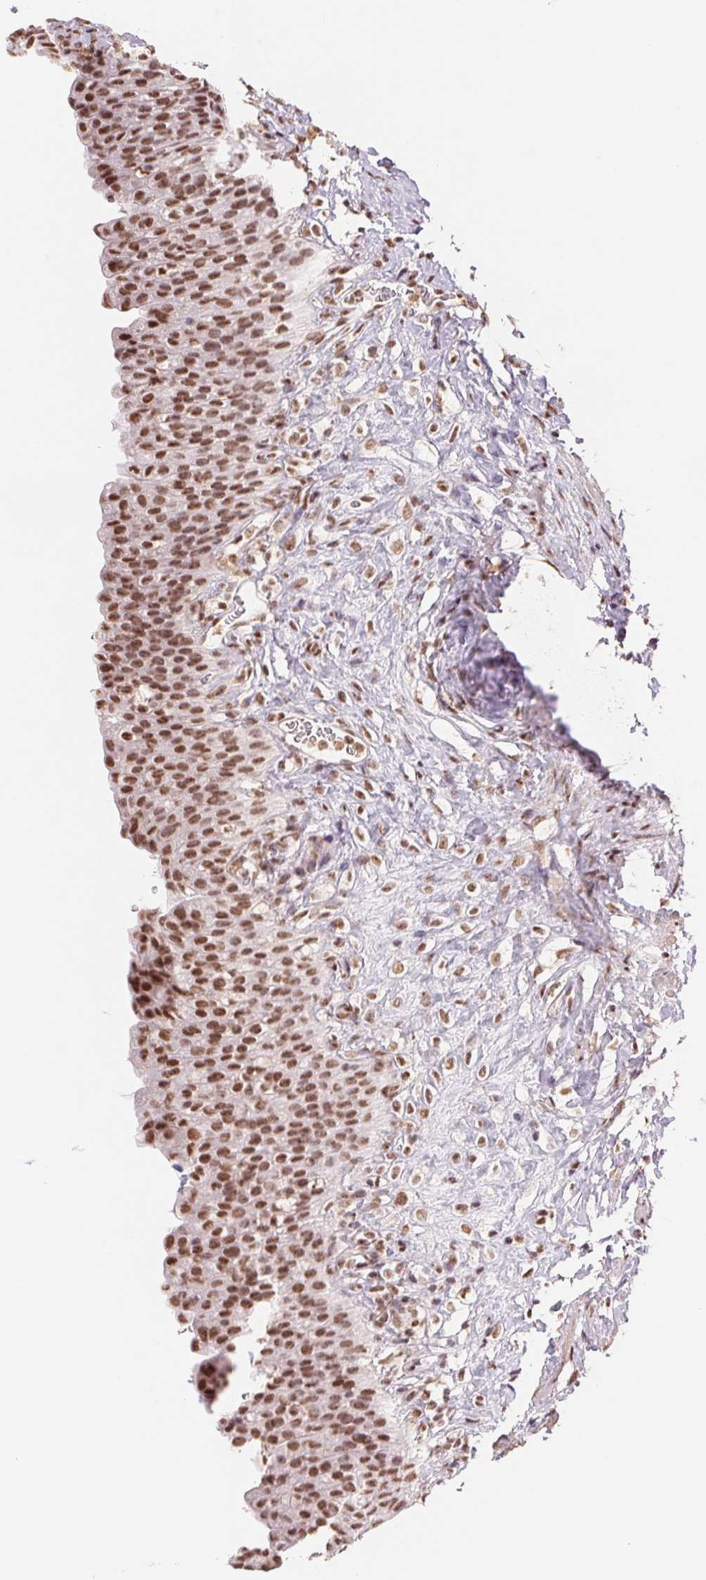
{"staining": {"intensity": "strong", "quantity": ">75%", "location": "nuclear"}, "tissue": "urinary bladder", "cell_type": "Urothelial cells", "image_type": "normal", "snomed": [{"axis": "morphology", "description": "Normal tissue, NOS"}, {"axis": "topography", "description": "Urinary bladder"}, {"axis": "topography", "description": "Prostate"}], "caption": "An immunohistochemistry (IHC) photomicrograph of unremarkable tissue is shown. Protein staining in brown labels strong nuclear positivity in urinary bladder within urothelial cells.", "gene": "SREK1", "patient": {"sex": "male", "age": 76}}